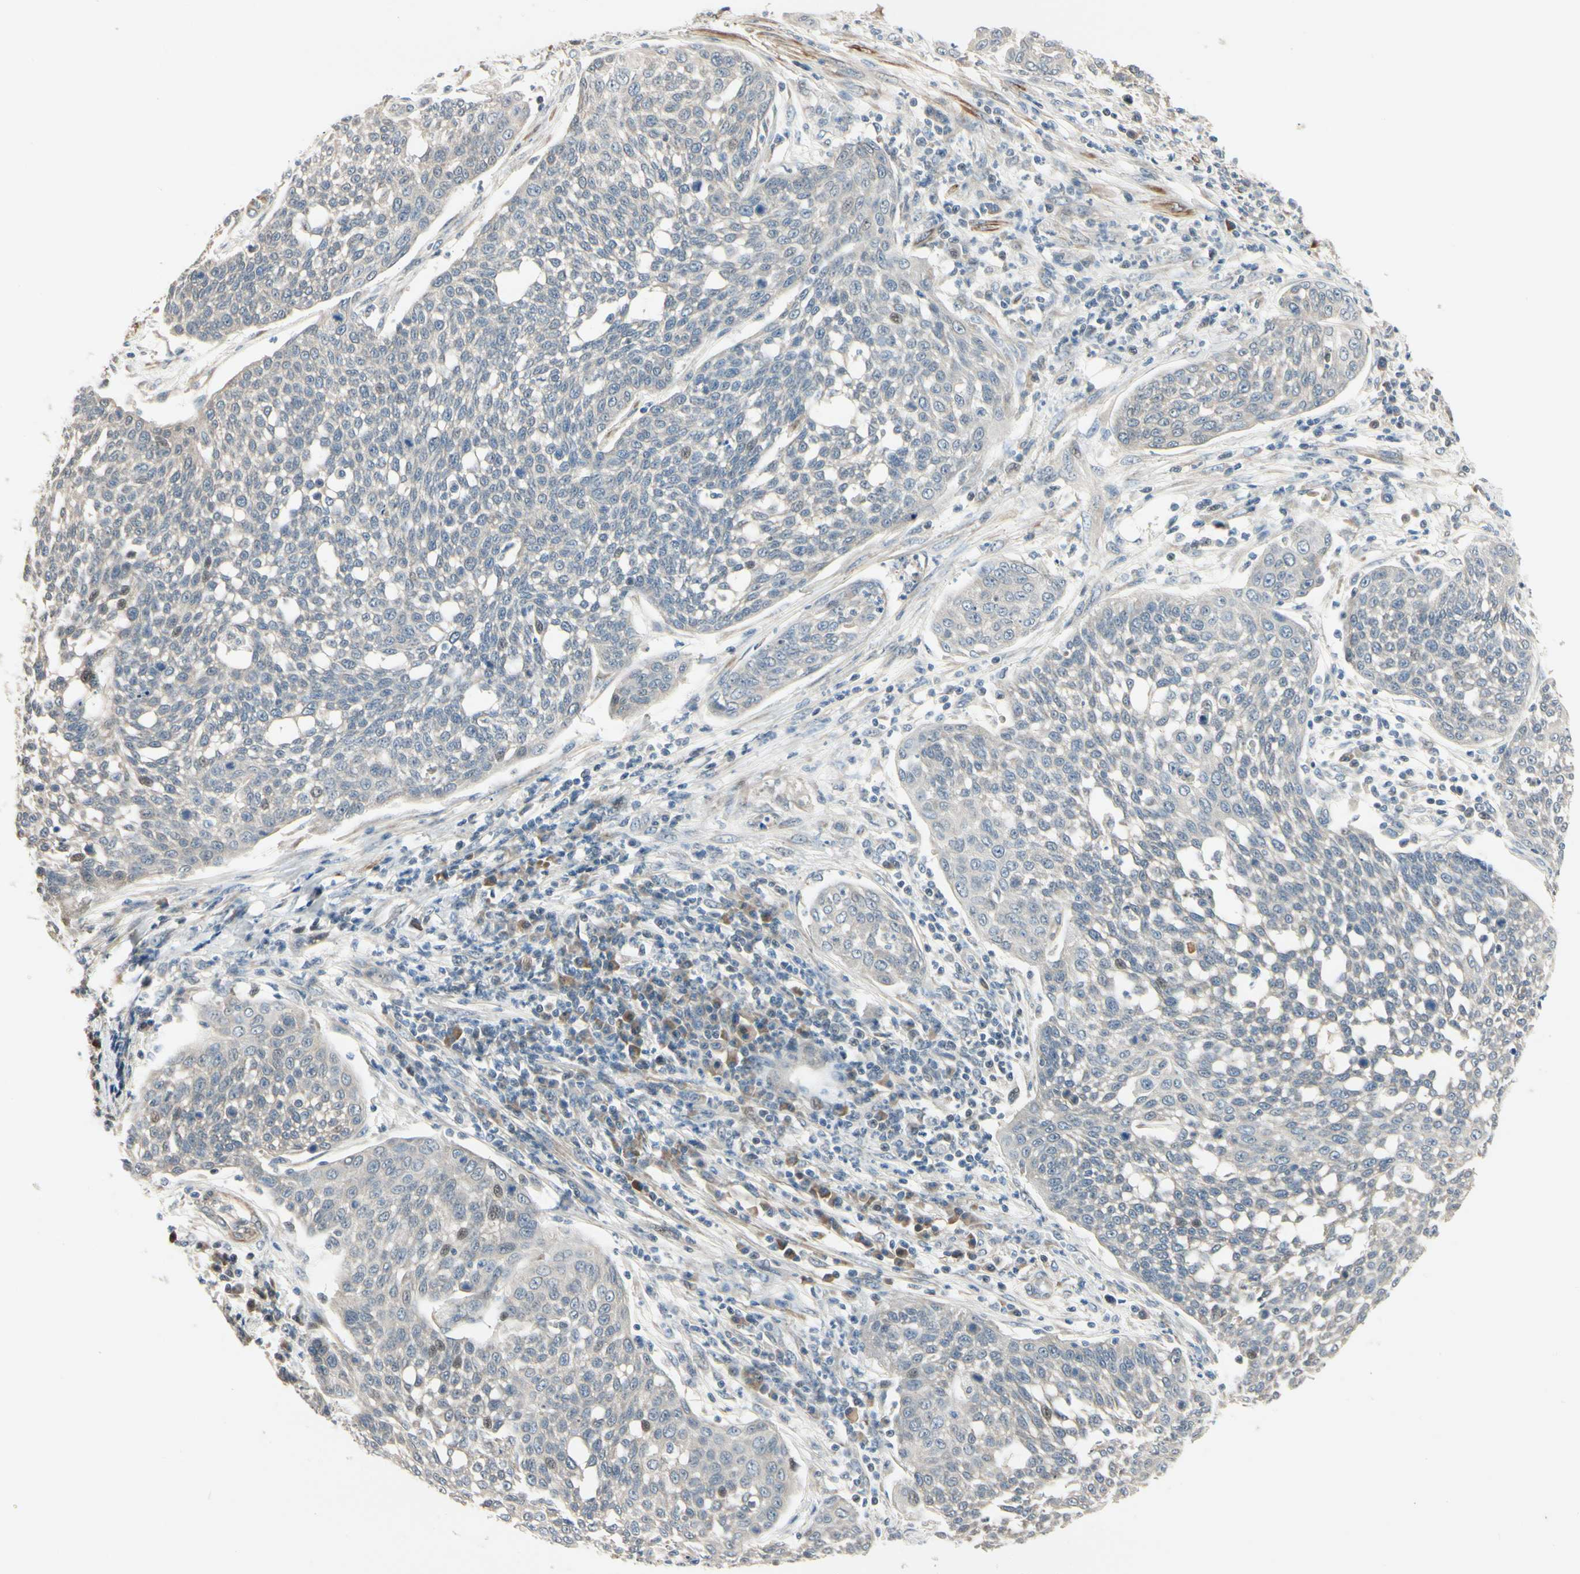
{"staining": {"intensity": "negative", "quantity": "none", "location": "none"}, "tissue": "cervical cancer", "cell_type": "Tumor cells", "image_type": "cancer", "snomed": [{"axis": "morphology", "description": "Squamous cell carcinoma, NOS"}, {"axis": "topography", "description": "Cervix"}], "caption": "This is an immunohistochemistry (IHC) micrograph of human cervical squamous cell carcinoma. There is no staining in tumor cells.", "gene": "P4HA3", "patient": {"sex": "female", "age": 34}}